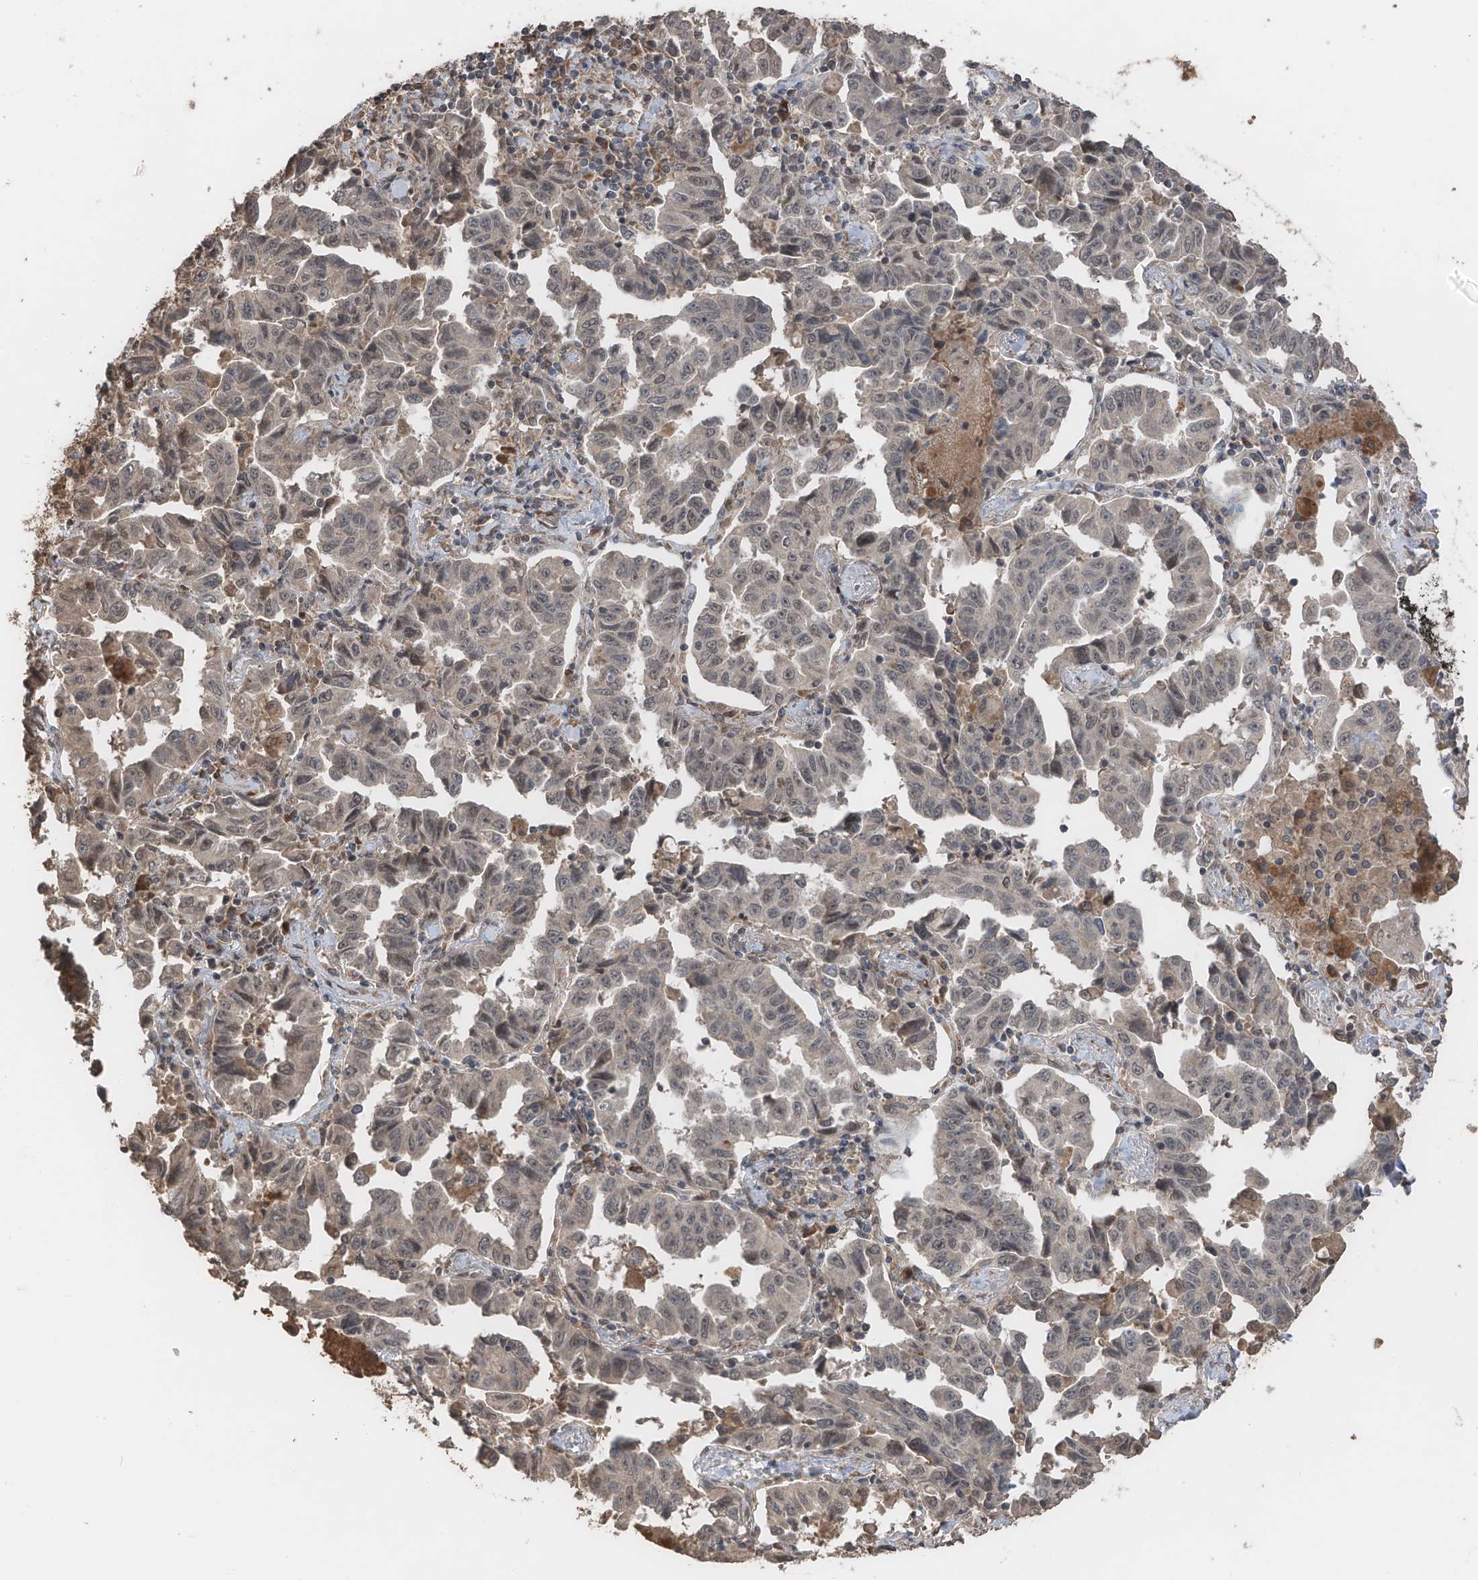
{"staining": {"intensity": "weak", "quantity": "25%-75%", "location": "nuclear"}, "tissue": "lung cancer", "cell_type": "Tumor cells", "image_type": "cancer", "snomed": [{"axis": "morphology", "description": "Adenocarcinoma, NOS"}, {"axis": "topography", "description": "Lung"}], "caption": "DAB (3,3'-diaminobenzidine) immunohistochemical staining of lung cancer (adenocarcinoma) demonstrates weak nuclear protein staining in about 25%-75% of tumor cells.", "gene": "FAM135A", "patient": {"sex": "female", "age": 51}}